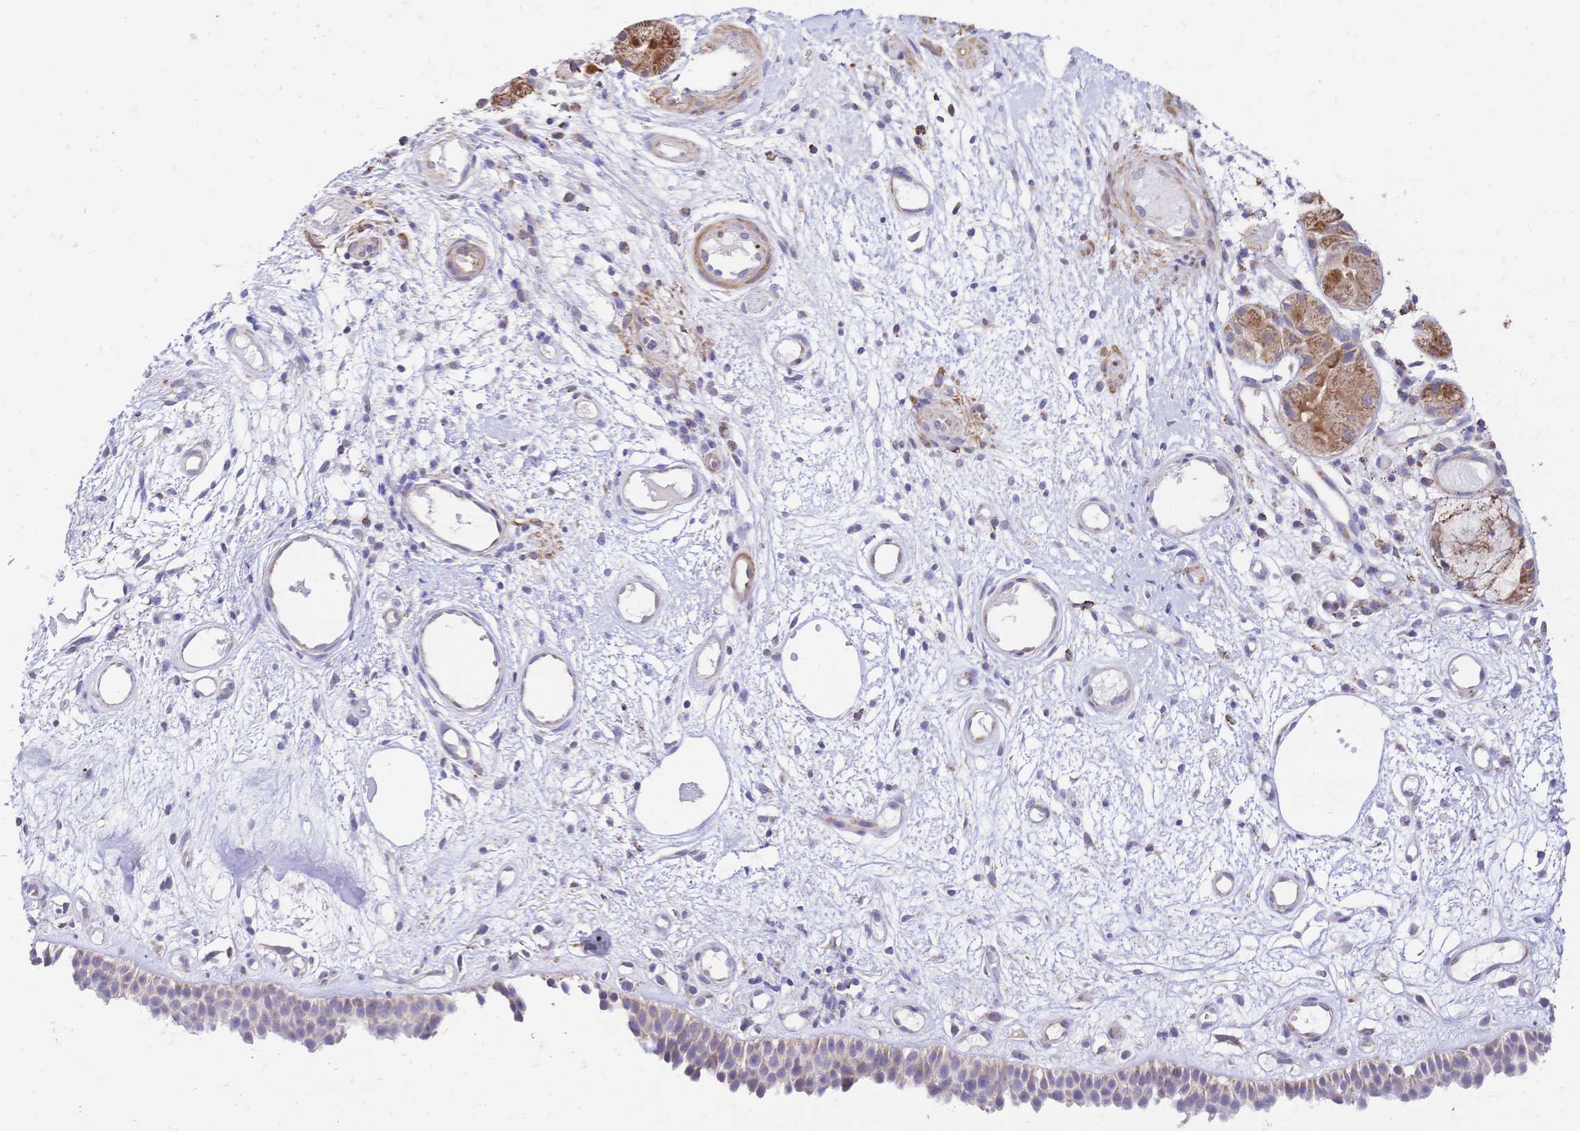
{"staining": {"intensity": "weak", "quantity": "25%-75%", "location": "cytoplasmic/membranous"}, "tissue": "nasopharynx", "cell_type": "Respiratory epithelial cells", "image_type": "normal", "snomed": [{"axis": "morphology", "description": "Normal tissue, NOS"}, {"axis": "morphology", "description": "Inflammation, NOS"}, {"axis": "topography", "description": "Nasopharynx"}], "caption": "Normal nasopharynx displays weak cytoplasmic/membranous expression in about 25%-75% of respiratory epithelial cells (IHC, brightfield microscopy, high magnification)..", "gene": "CLEC18A", "patient": {"sex": "male", "age": 54}}